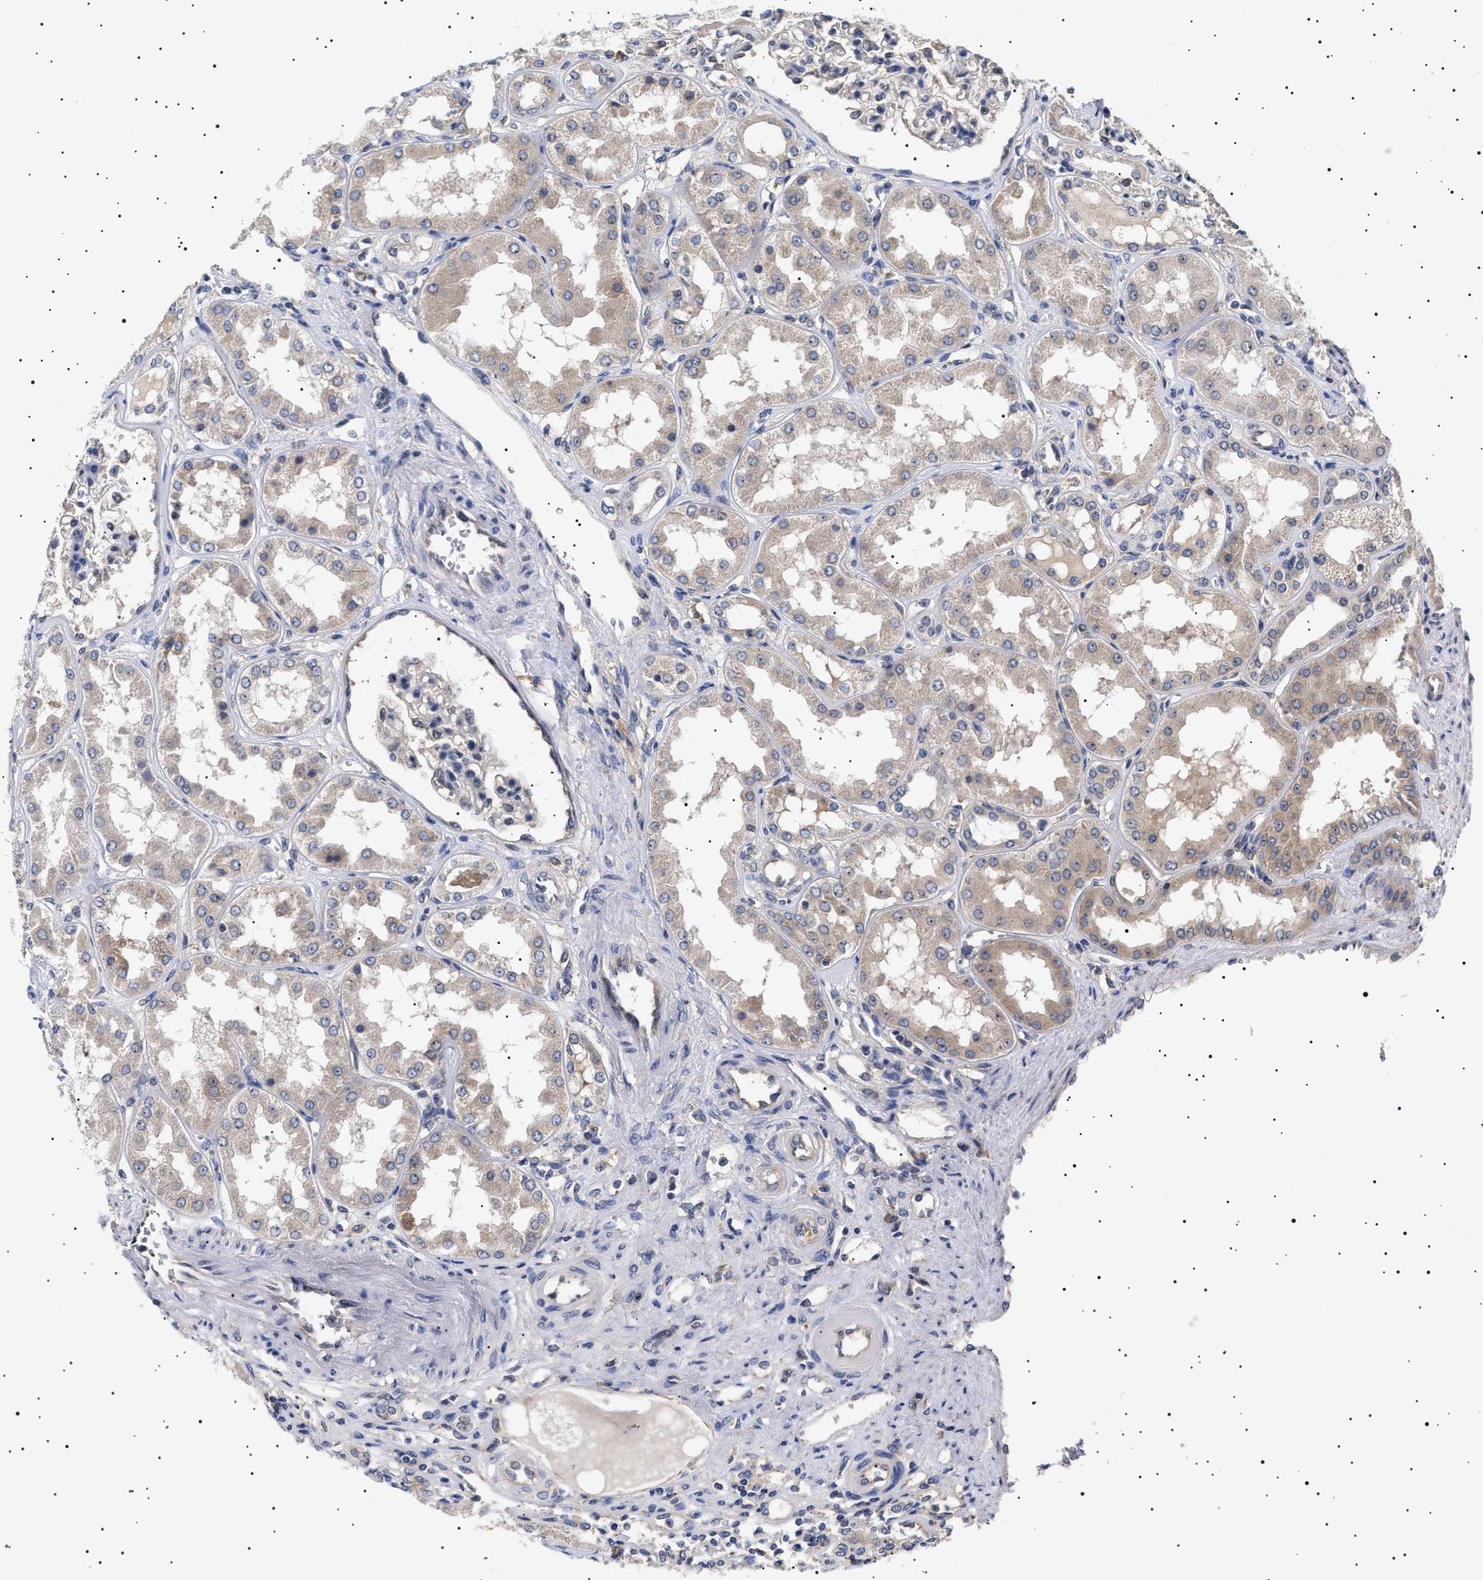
{"staining": {"intensity": "weak", "quantity": "25%-75%", "location": "cytoplasmic/membranous"}, "tissue": "kidney", "cell_type": "Cells in glomeruli", "image_type": "normal", "snomed": [{"axis": "morphology", "description": "Normal tissue, NOS"}, {"axis": "topography", "description": "Kidney"}], "caption": "Immunohistochemistry of benign kidney shows low levels of weak cytoplasmic/membranous positivity in approximately 25%-75% of cells in glomeruli.", "gene": "KRBA1", "patient": {"sex": "female", "age": 56}}